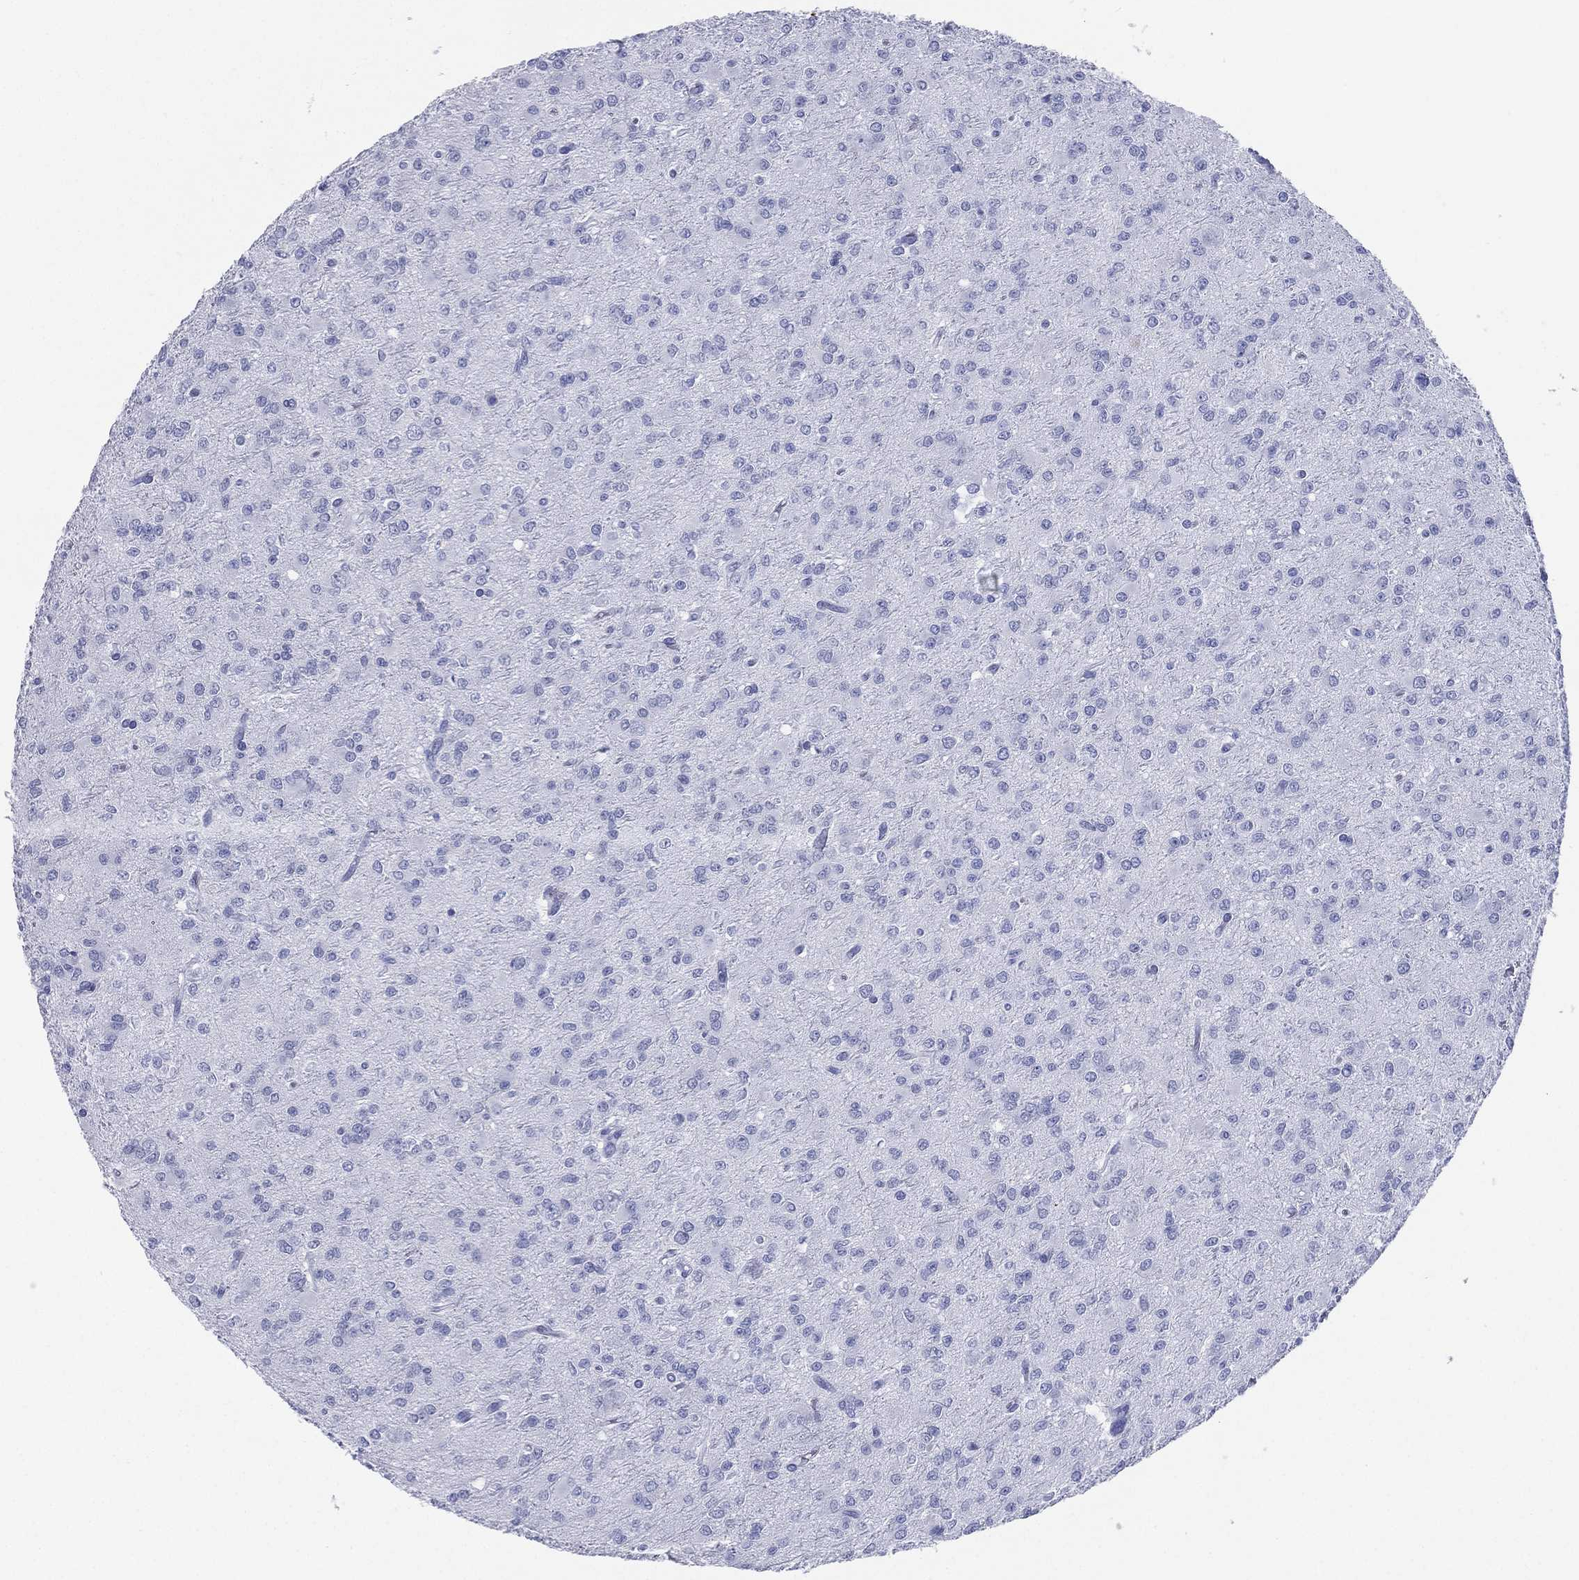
{"staining": {"intensity": "negative", "quantity": "none", "location": "none"}, "tissue": "glioma", "cell_type": "Tumor cells", "image_type": "cancer", "snomed": [{"axis": "morphology", "description": "Glioma, malignant, Low grade"}, {"axis": "topography", "description": "Brain"}], "caption": "Low-grade glioma (malignant) was stained to show a protein in brown. There is no significant positivity in tumor cells.", "gene": "CD79A", "patient": {"sex": "male", "age": 27}}